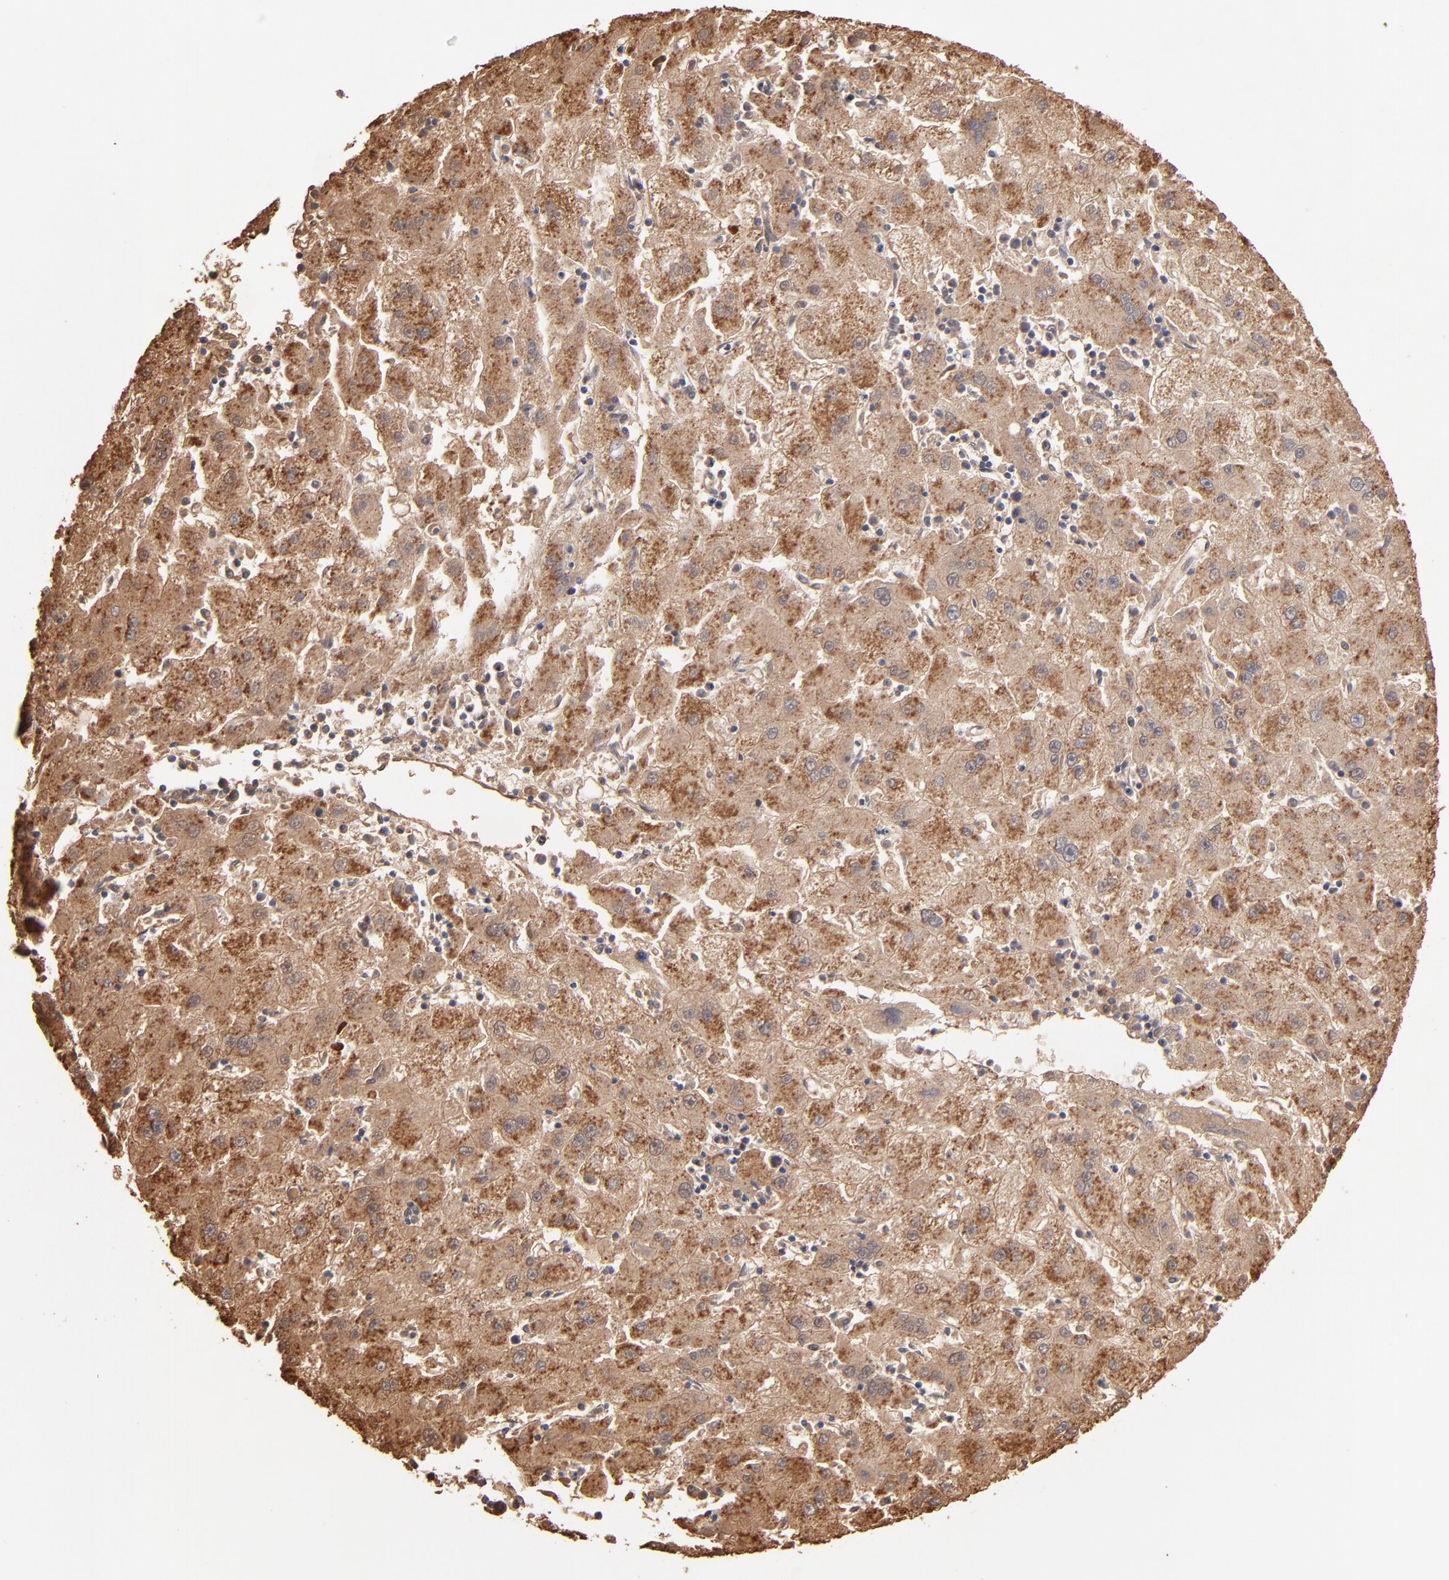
{"staining": {"intensity": "moderate", "quantity": ">75%", "location": "cytoplasmic/membranous"}, "tissue": "liver cancer", "cell_type": "Tumor cells", "image_type": "cancer", "snomed": [{"axis": "morphology", "description": "Carcinoma, Hepatocellular, NOS"}, {"axis": "topography", "description": "Liver"}], "caption": "Protein analysis of liver hepatocellular carcinoma tissue demonstrates moderate cytoplasmic/membranous expression in approximately >75% of tumor cells.", "gene": "RO60", "patient": {"sex": "male", "age": 72}}